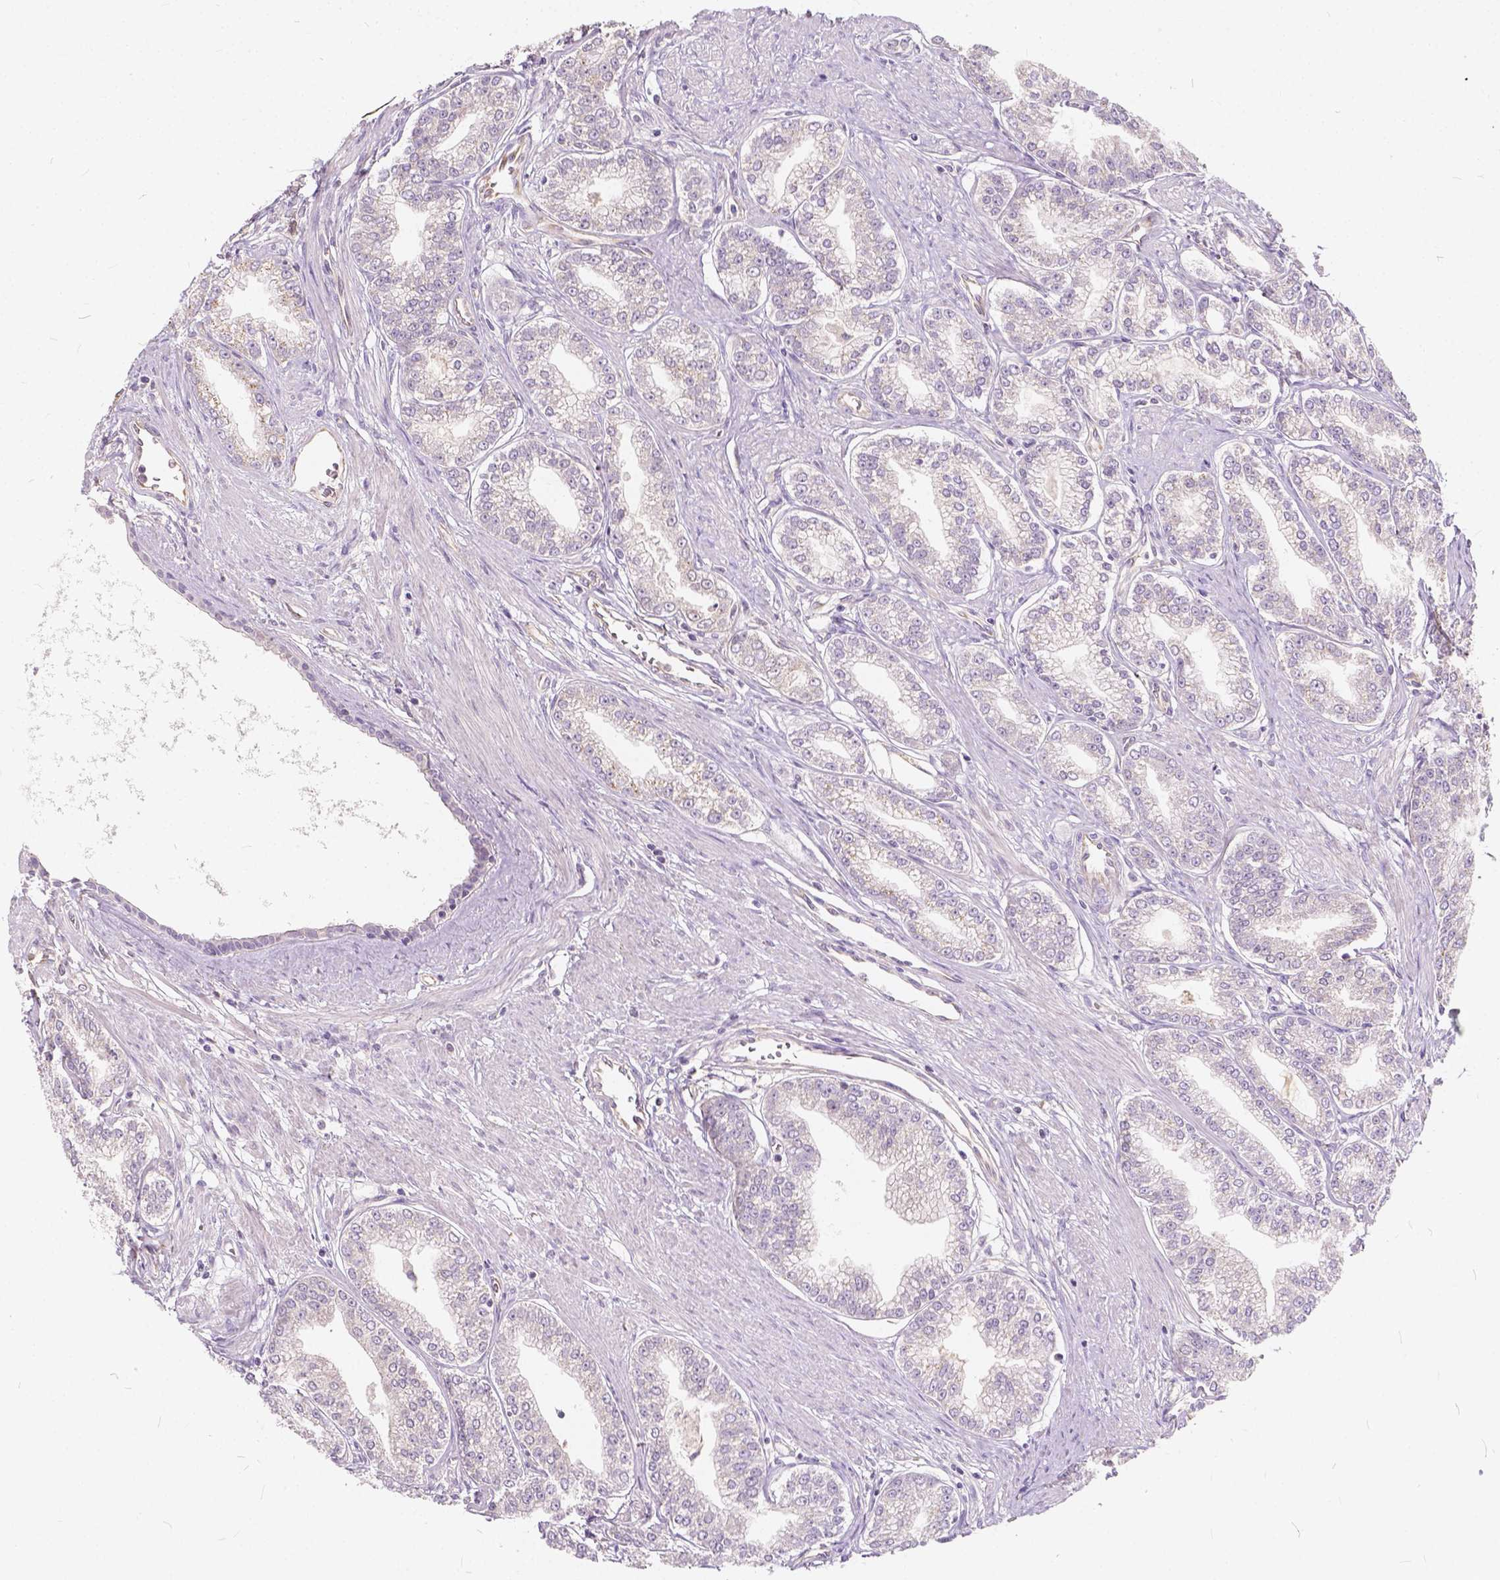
{"staining": {"intensity": "negative", "quantity": "none", "location": "none"}, "tissue": "prostate cancer", "cell_type": "Tumor cells", "image_type": "cancer", "snomed": [{"axis": "morphology", "description": "Adenocarcinoma, NOS"}, {"axis": "topography", "description": "Prostate"}], "caption": "A micrograph of human prostate cancer (adenocarcinoma) is negative for staining in tumor cells. Nuclei are stained in blue.", "gene": "KIAA0513", "patient": {"sex": "male", "age": 71}}